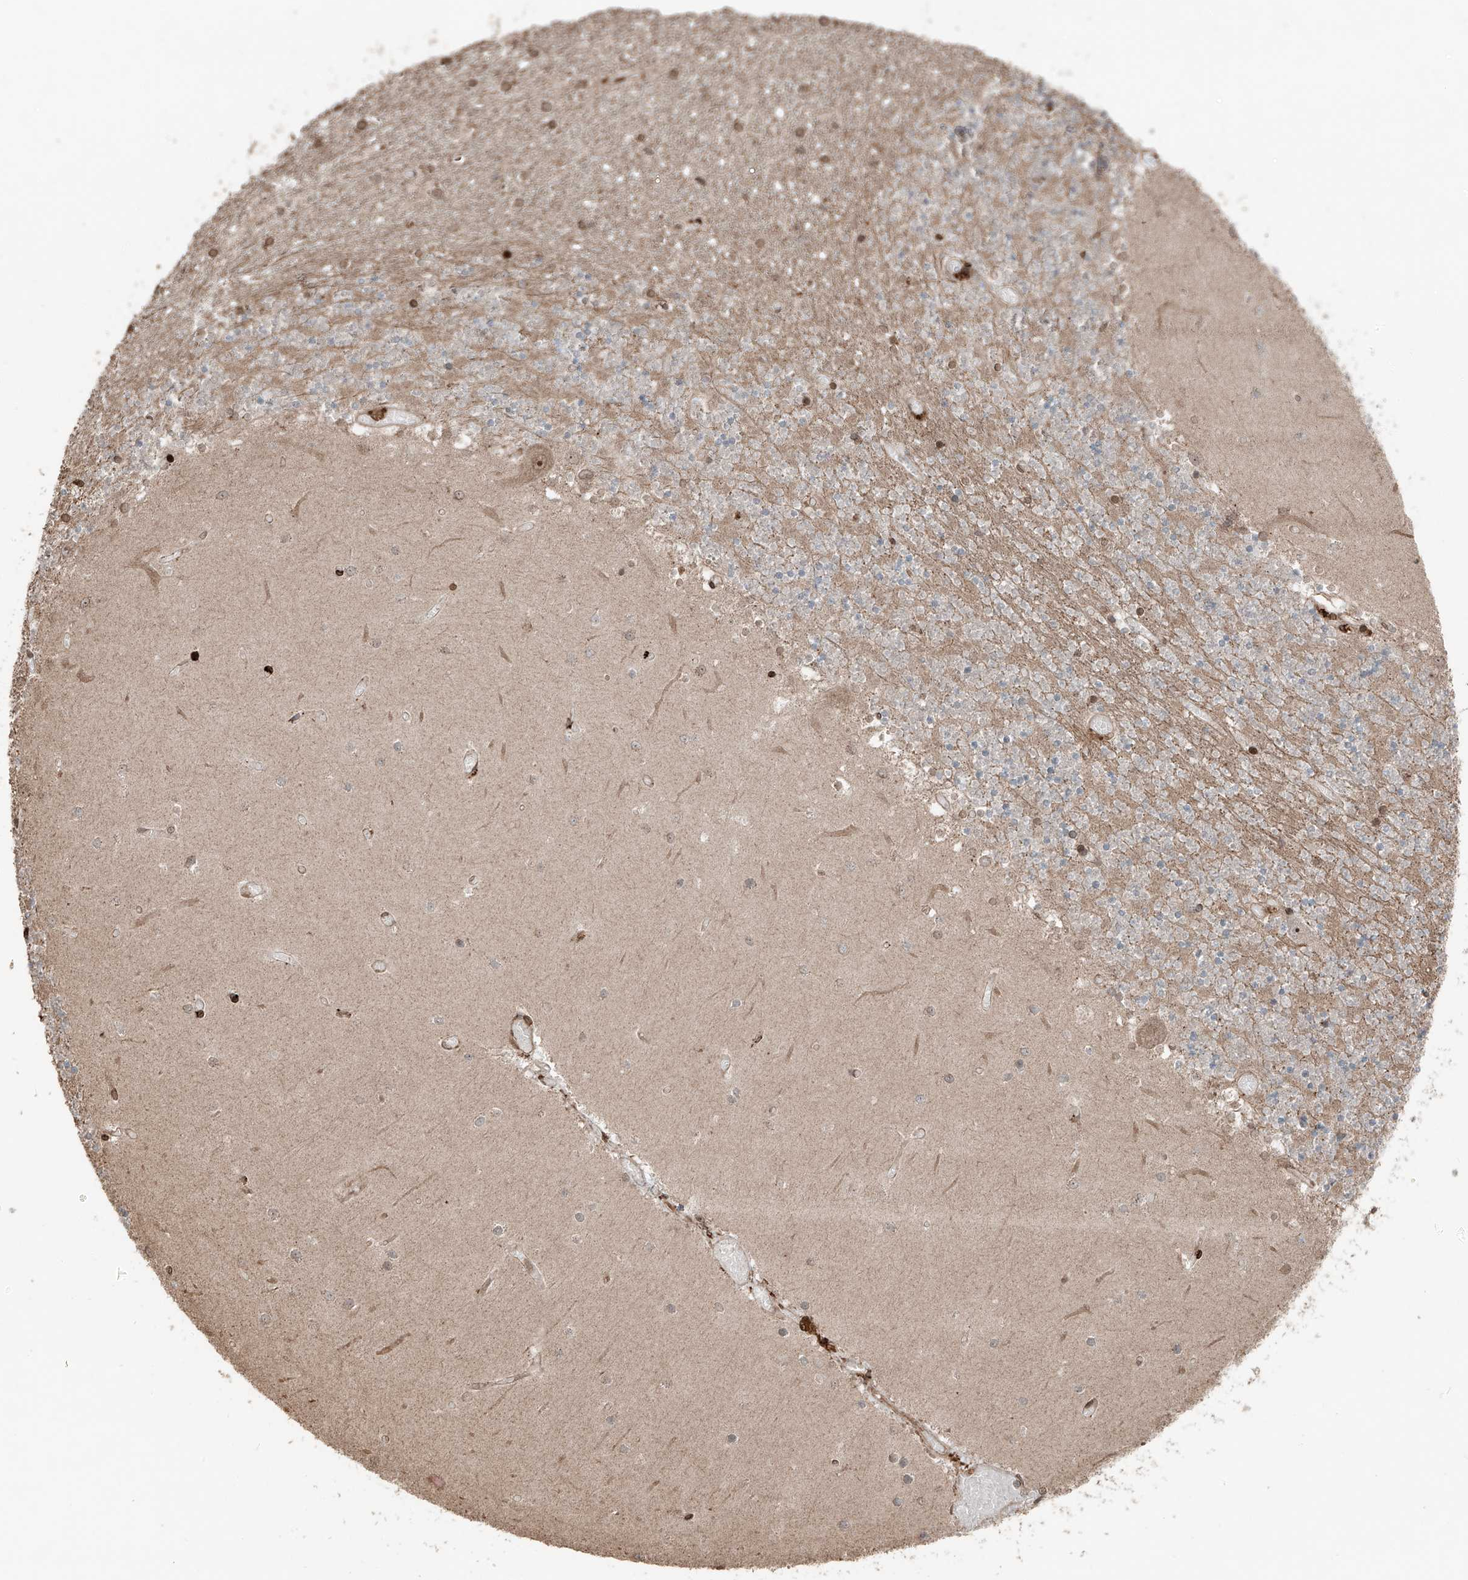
{"staining": {"intensity": "moderate", "quantity": ">75%", "location": "cytoplasmic/membranous"}, "tissue": "cerebellum", "cell_type": "Cells in granular layer", "image_type": "normal", "snomed": [{"axis": "morphology", "description": "Normal tissue, NOS"}, {"axis": "topography", "description": "Cerebellum"}], "caption": "Moderate cytoplasmic/membranous expression is appreciated in about >75% of cells in granular layer in normal cerebellum. (brown staining indicates protein expression, while blue staining denotes nuclei).", "gene": "CEP162", "patient": {"sex": "female", "age": 28}}